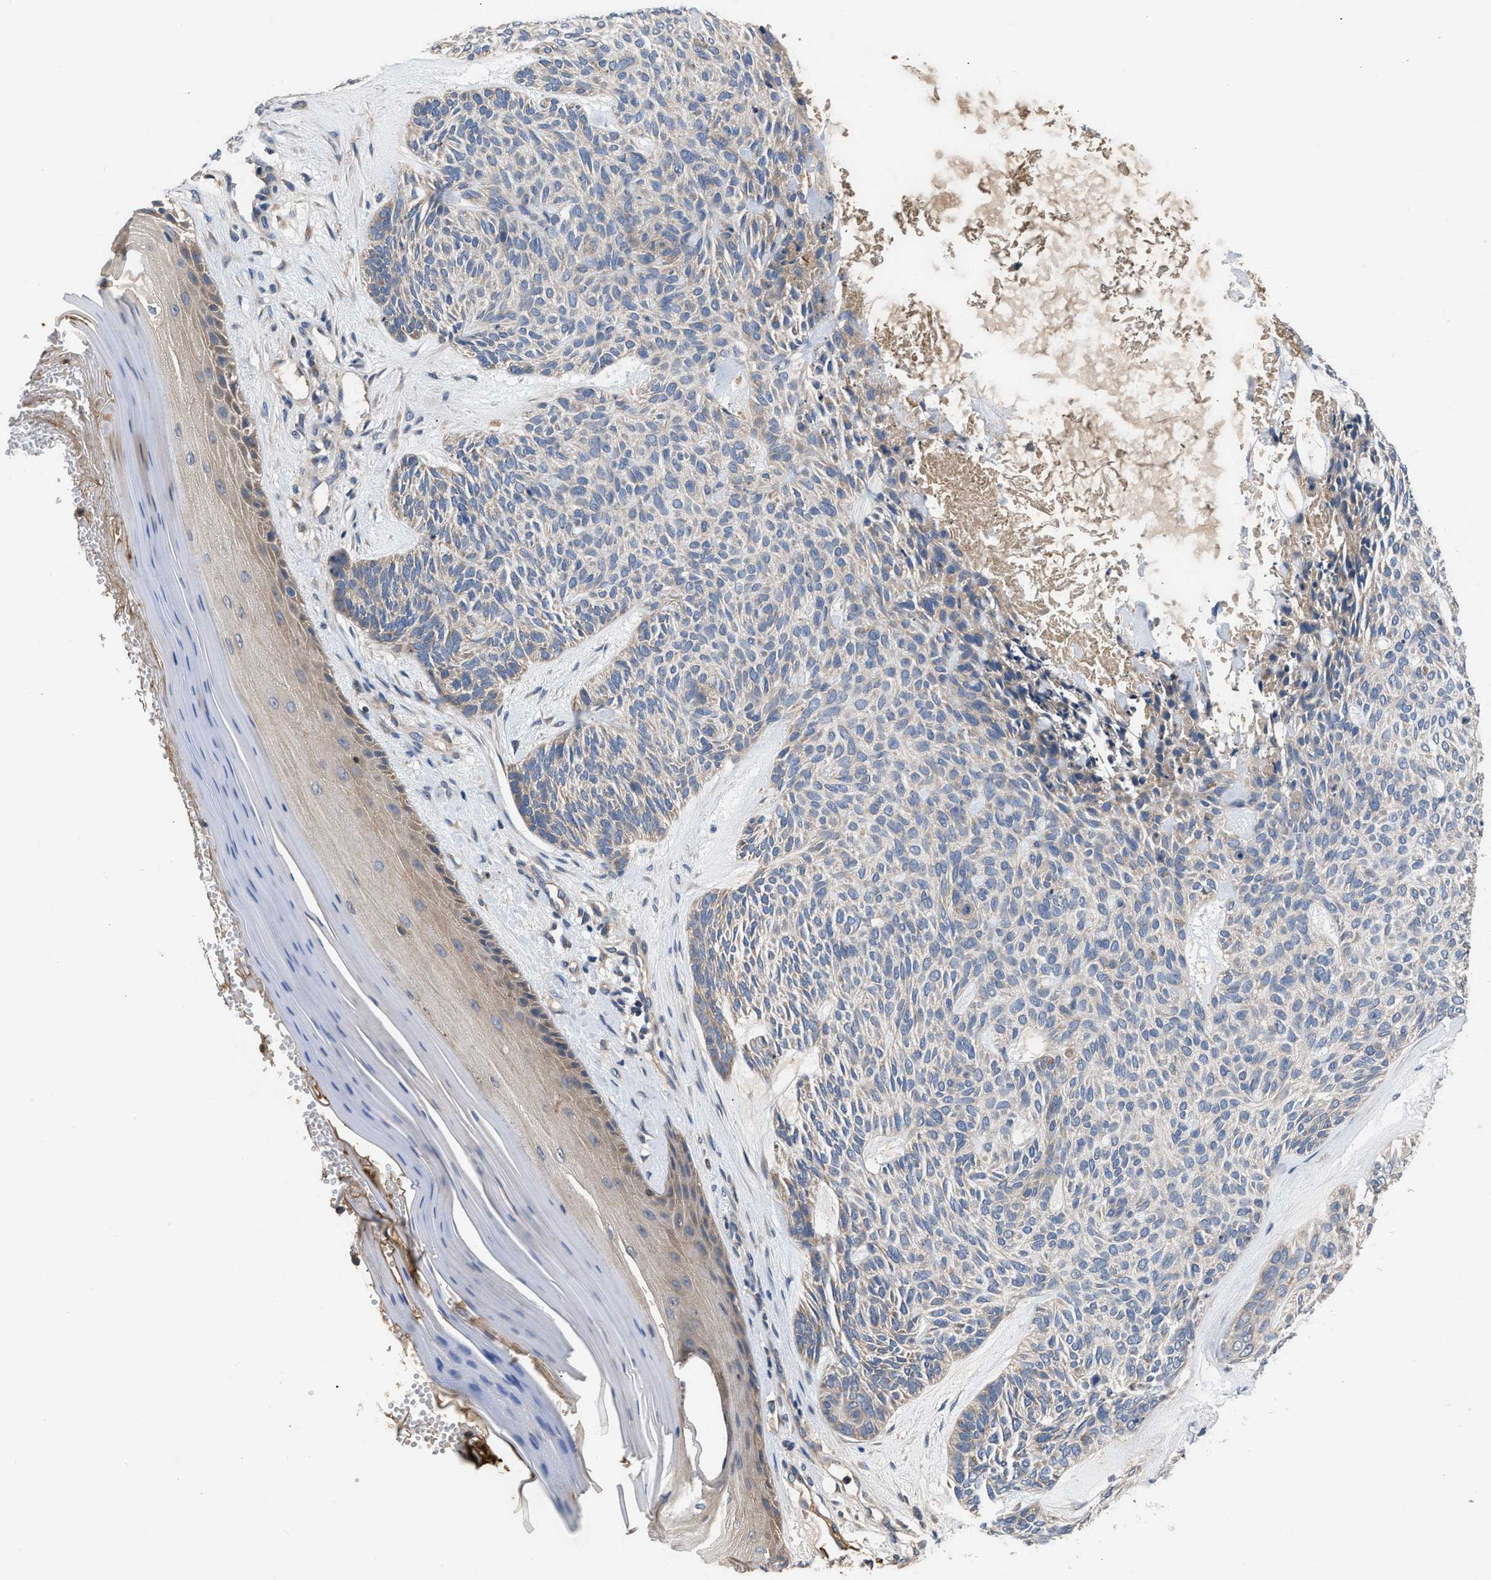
{"staining": {"intensity": "moderate", "quantity": "<25%", "location": "cytoplasmic/membranous"}, "tissue": "skin cancer", "cell_type": "Tumor cells", "image_type": "cancer", "snomed": [{"axis": "morphology", "description": "Basal cell carcinoma"}, {"axis": "topography", "description": "Skin"}], "caption": "Protein expression by IHC reveals moderate cytoplasmic/membranous expression in approximately <25% of tumor cells in skin cancer (basal cell carcinoma). (Stains: DAB in brown, nuclei in blue, Microscopy: brightfield microscopy at high magnification).", "gene": "VPS4A", "patient": {"sex": "male", "age": 55}}